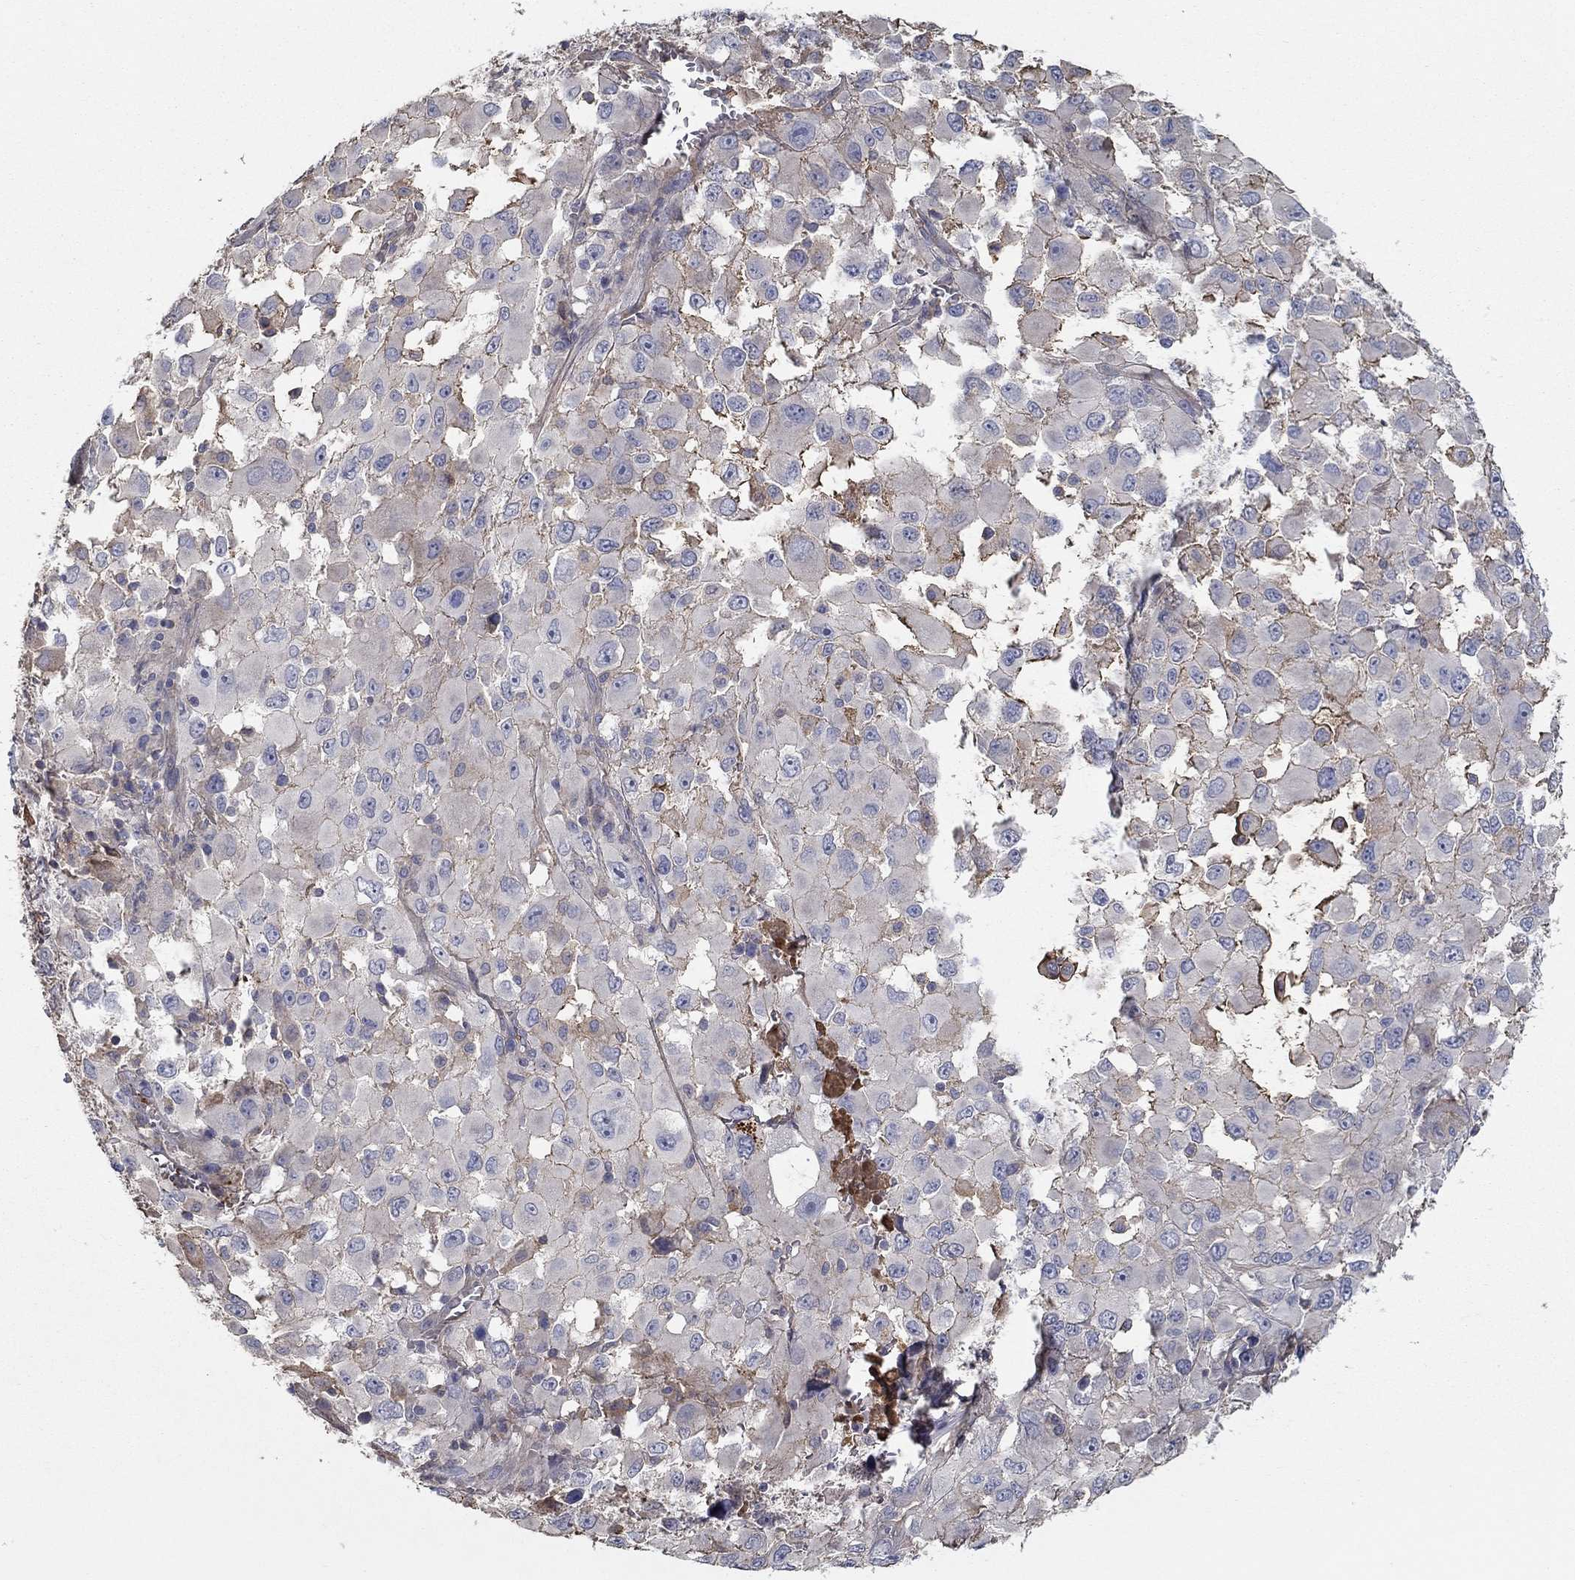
{"staining": {"intensity": "negative", "quantity": "none", "location": "none"}, "tissue": "melanoma", "cell_type": "Tumor cells", "image_type": "cancer", "snomed": [{"axis": "morphology", "description": "Malignant melanoma, Metastatic site"}, {"axis": "topography", "description": "Lymph node"}], "caption": "Melanoma was stained to show a protein in brown. There is no significant expression in tumor cells. (DAB immunohistochemistry, high magnification).", "gene": "IL10", "patient": {"sex": "male", "age": 50}}